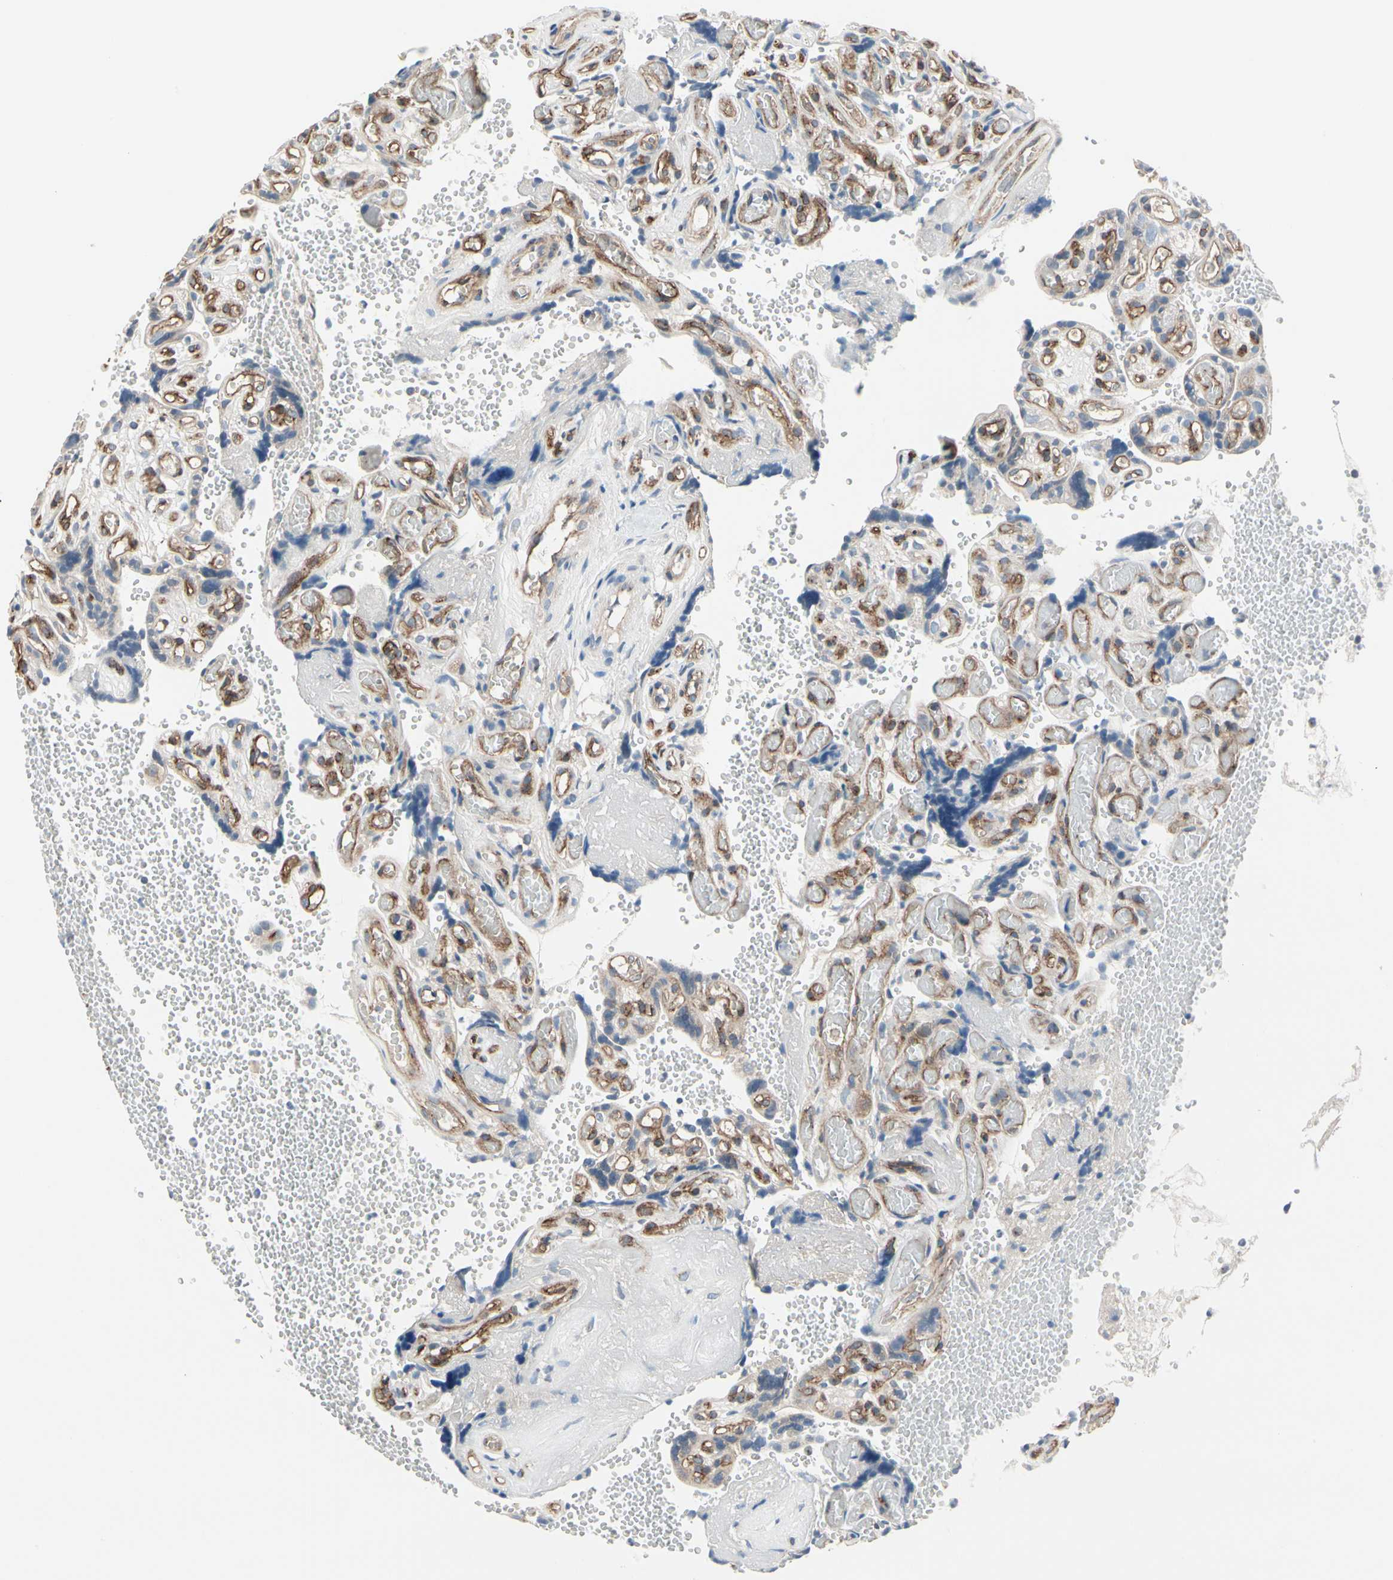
{"staining": {"intensity": "weak", "quantity": "25%-75%", "location": "cytoplasmic/membranous"}, "tissue": "placenta", "cell_type": "Decidual cells", "image_type": "normal", "snomed": [{"axis": "morphology", "description": "Normal tissue, NOS"}, {"axis": "topography", "description": "Placenta"}], "caption": "Immunohistochemical staining of unremarkable placenta demonstrates weak cytoplasmic/membranous protein expression in approximately 25%-75% of decidual cells.", "gene": "PRKAR2B", "patient": {"sex": "female", "age": 30}}